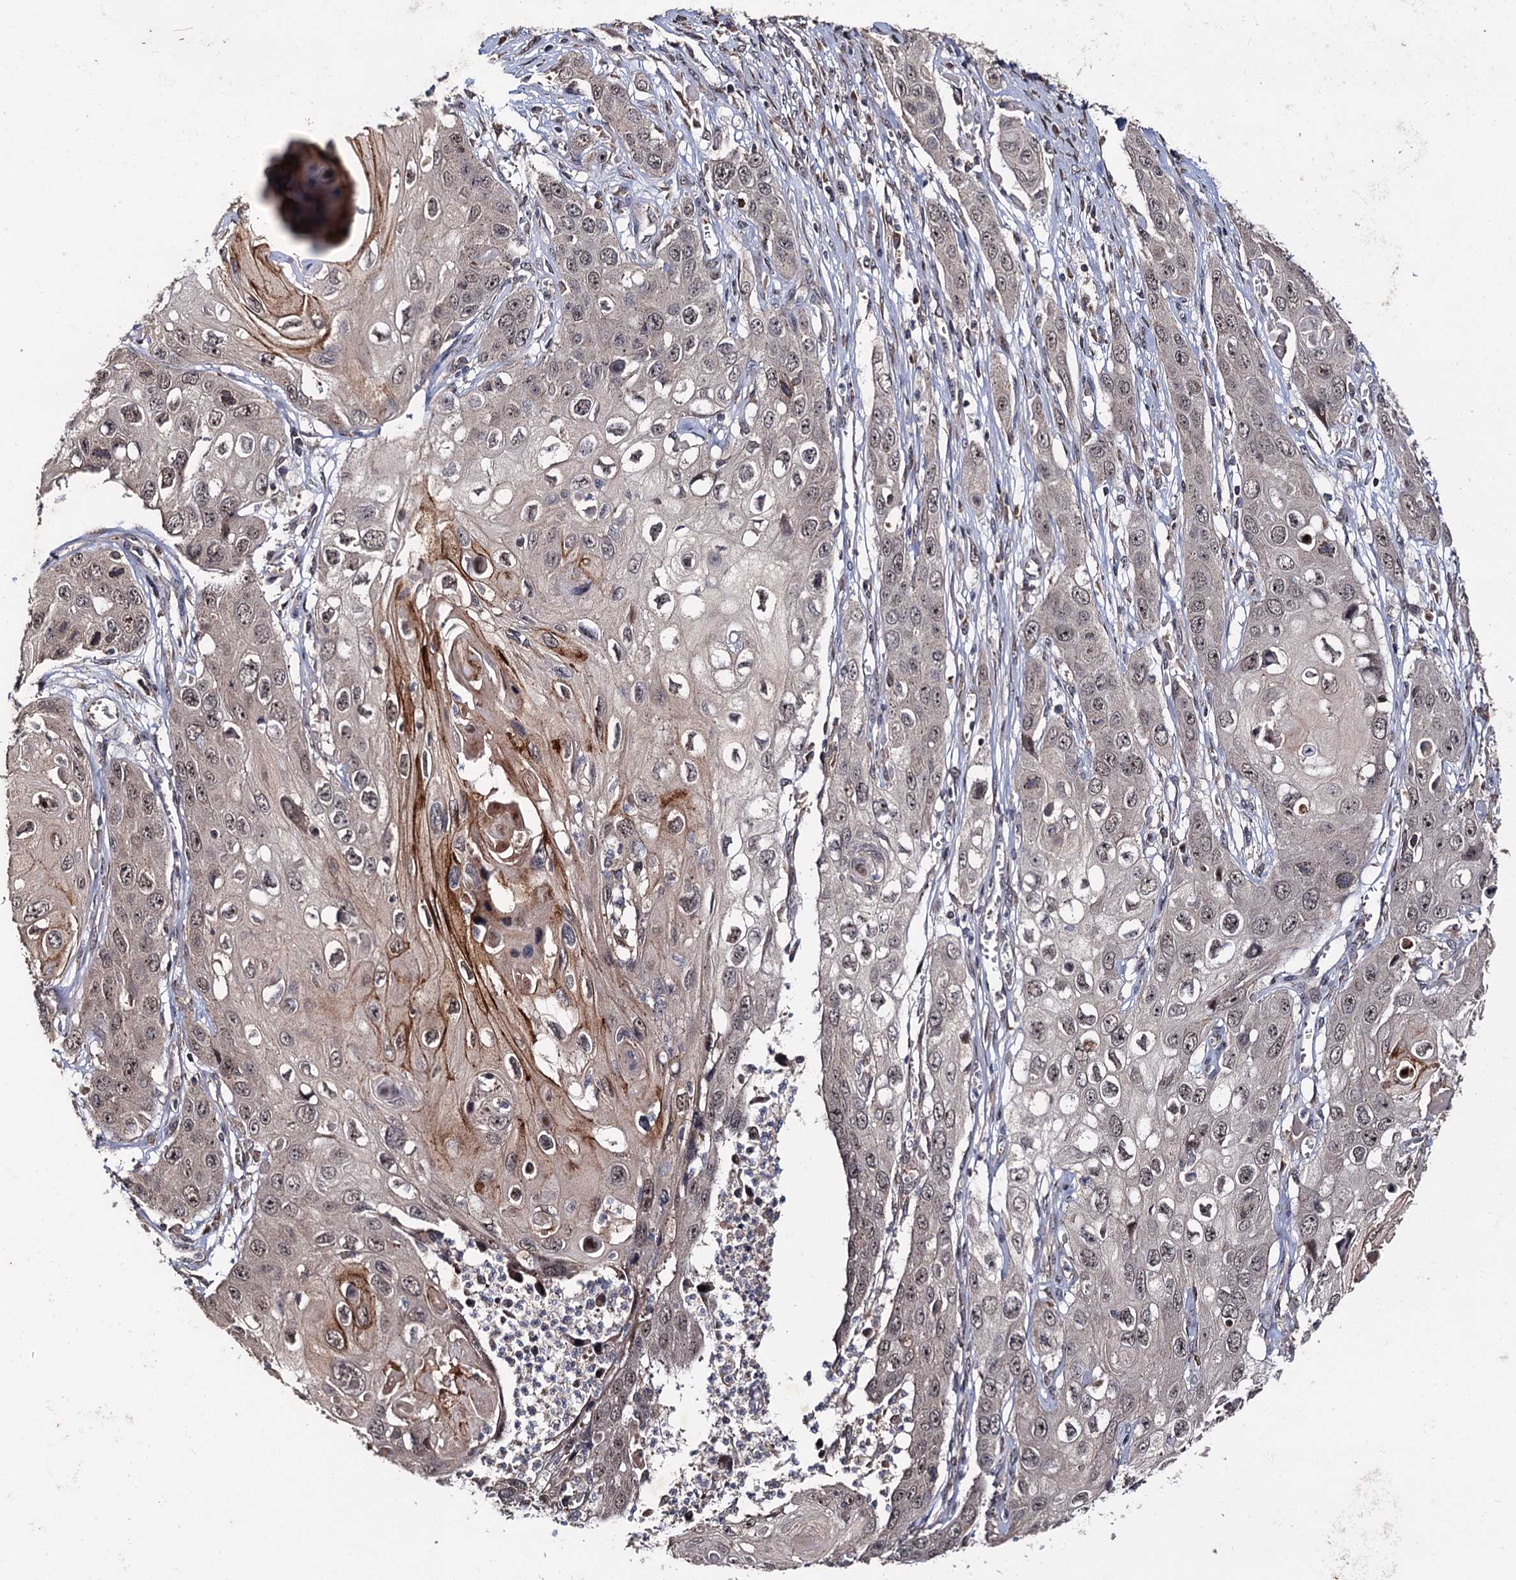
{"staining": {"intensity": "weak", "quantity": "25%-75%", "location": "nuclear"}, "tissue": "skin cancer", "cell_type": "Tumor cells", "image_type": "cancer", "snomed": [{"axis": "morphology", "description": "Squamous cell carcinoma, NOS"}, {"axis": "topography", "description": "Skin"}], "caption": "The micrograph shows a brown stain indicating the presence of a protein in the nuclear of tumor cells in skin cancer.", "gene": "LRRC63", "patient": {"sex": "male", "age": 55}}